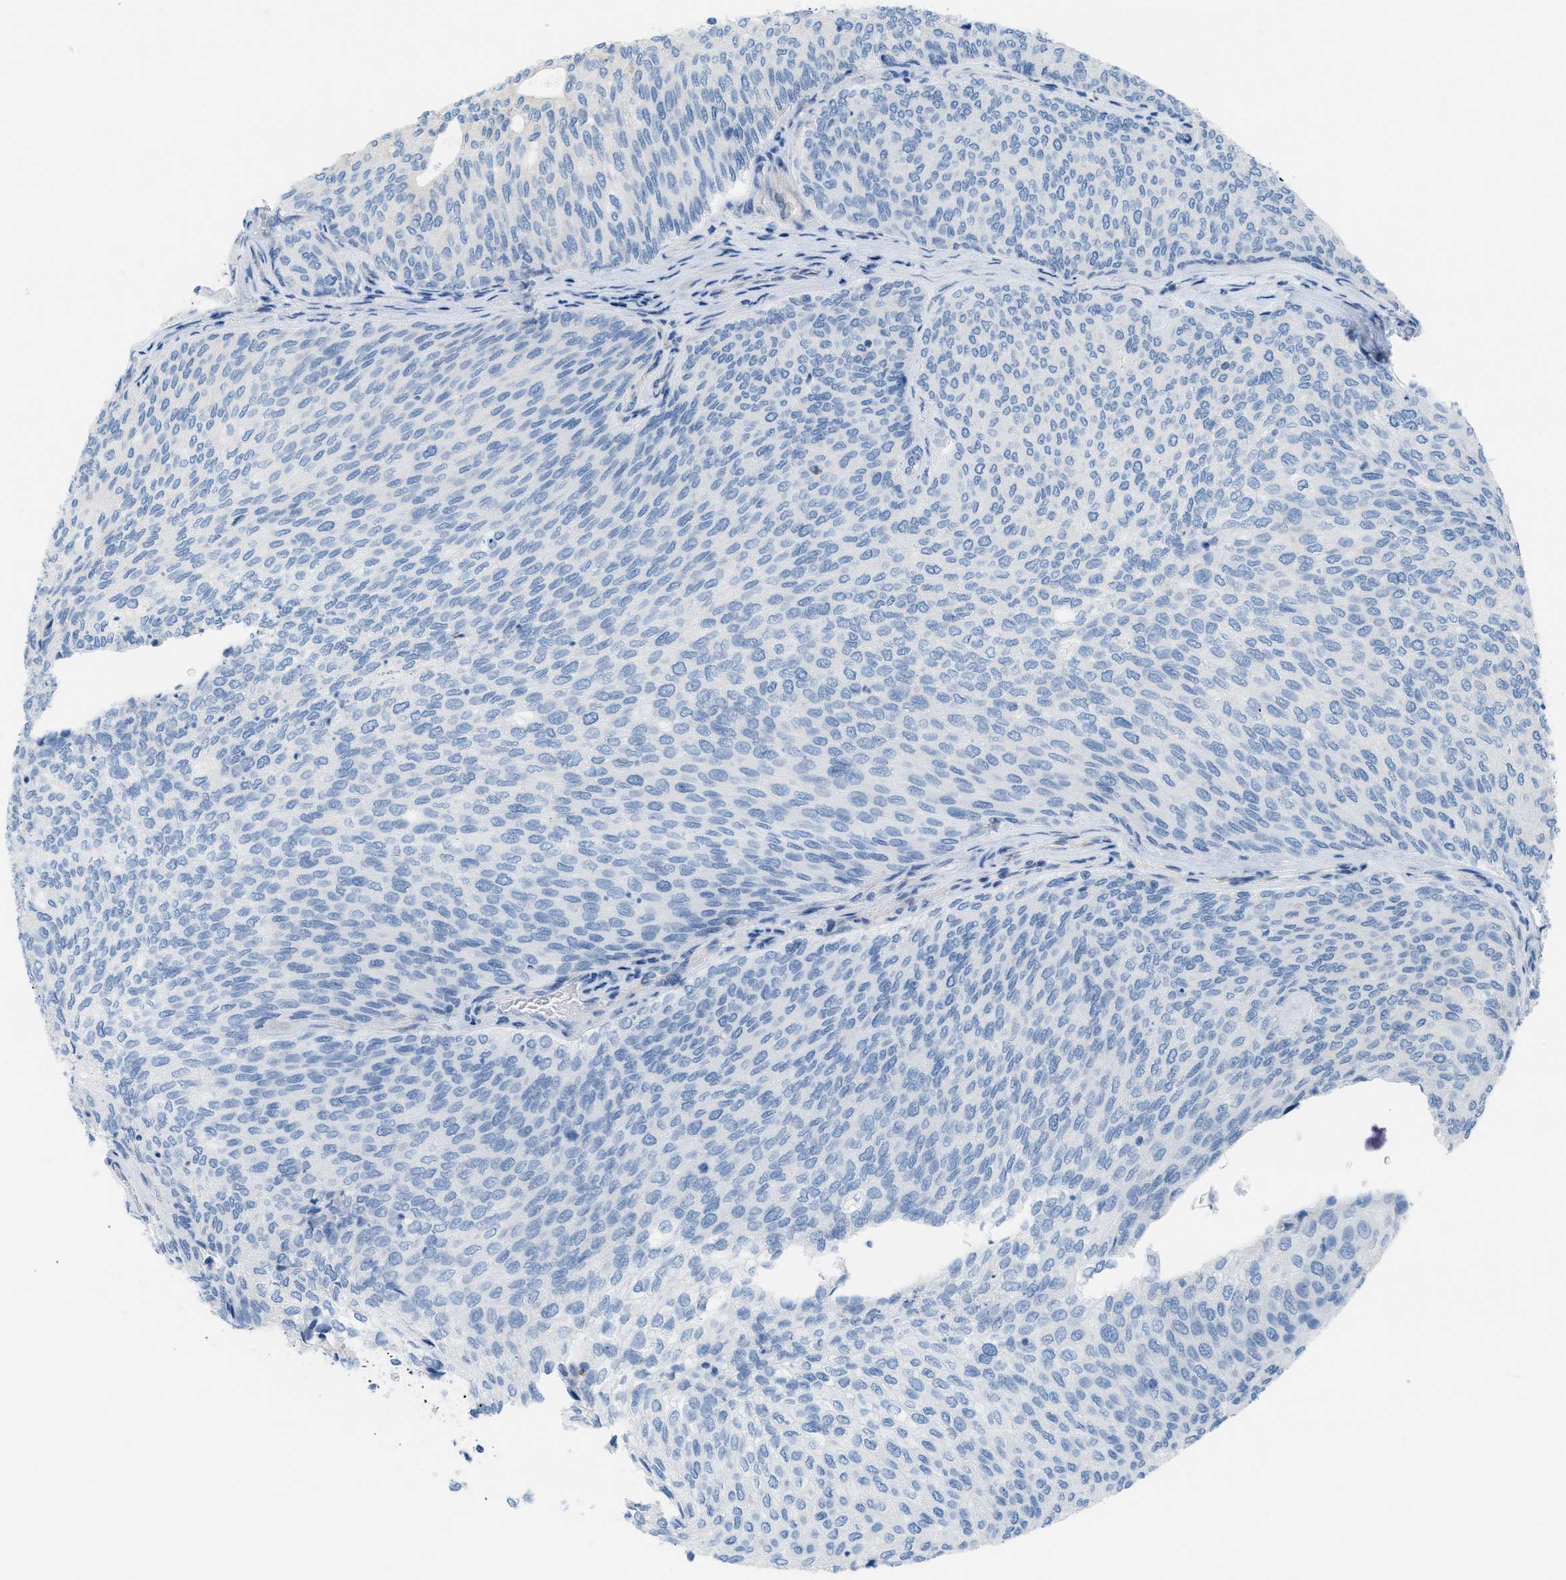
{"staining": {"intensity": "negative", "quantity": "none", "location": "none"}, "tissue": "urothelial cancer", "cell_type": "Tumor cells", "image_type": "cancer", "snomed": [{"axis": "morphology", "description": "Urothelial carcinoma, Low grade"}, {"axis": "topography", "description": "Urinary bladder"}], "caption": "There is no significant staining in tumor cells of urothelial cancer.", "gene": "ASGR1", "patient": {"sex": "female", "age": 79}}